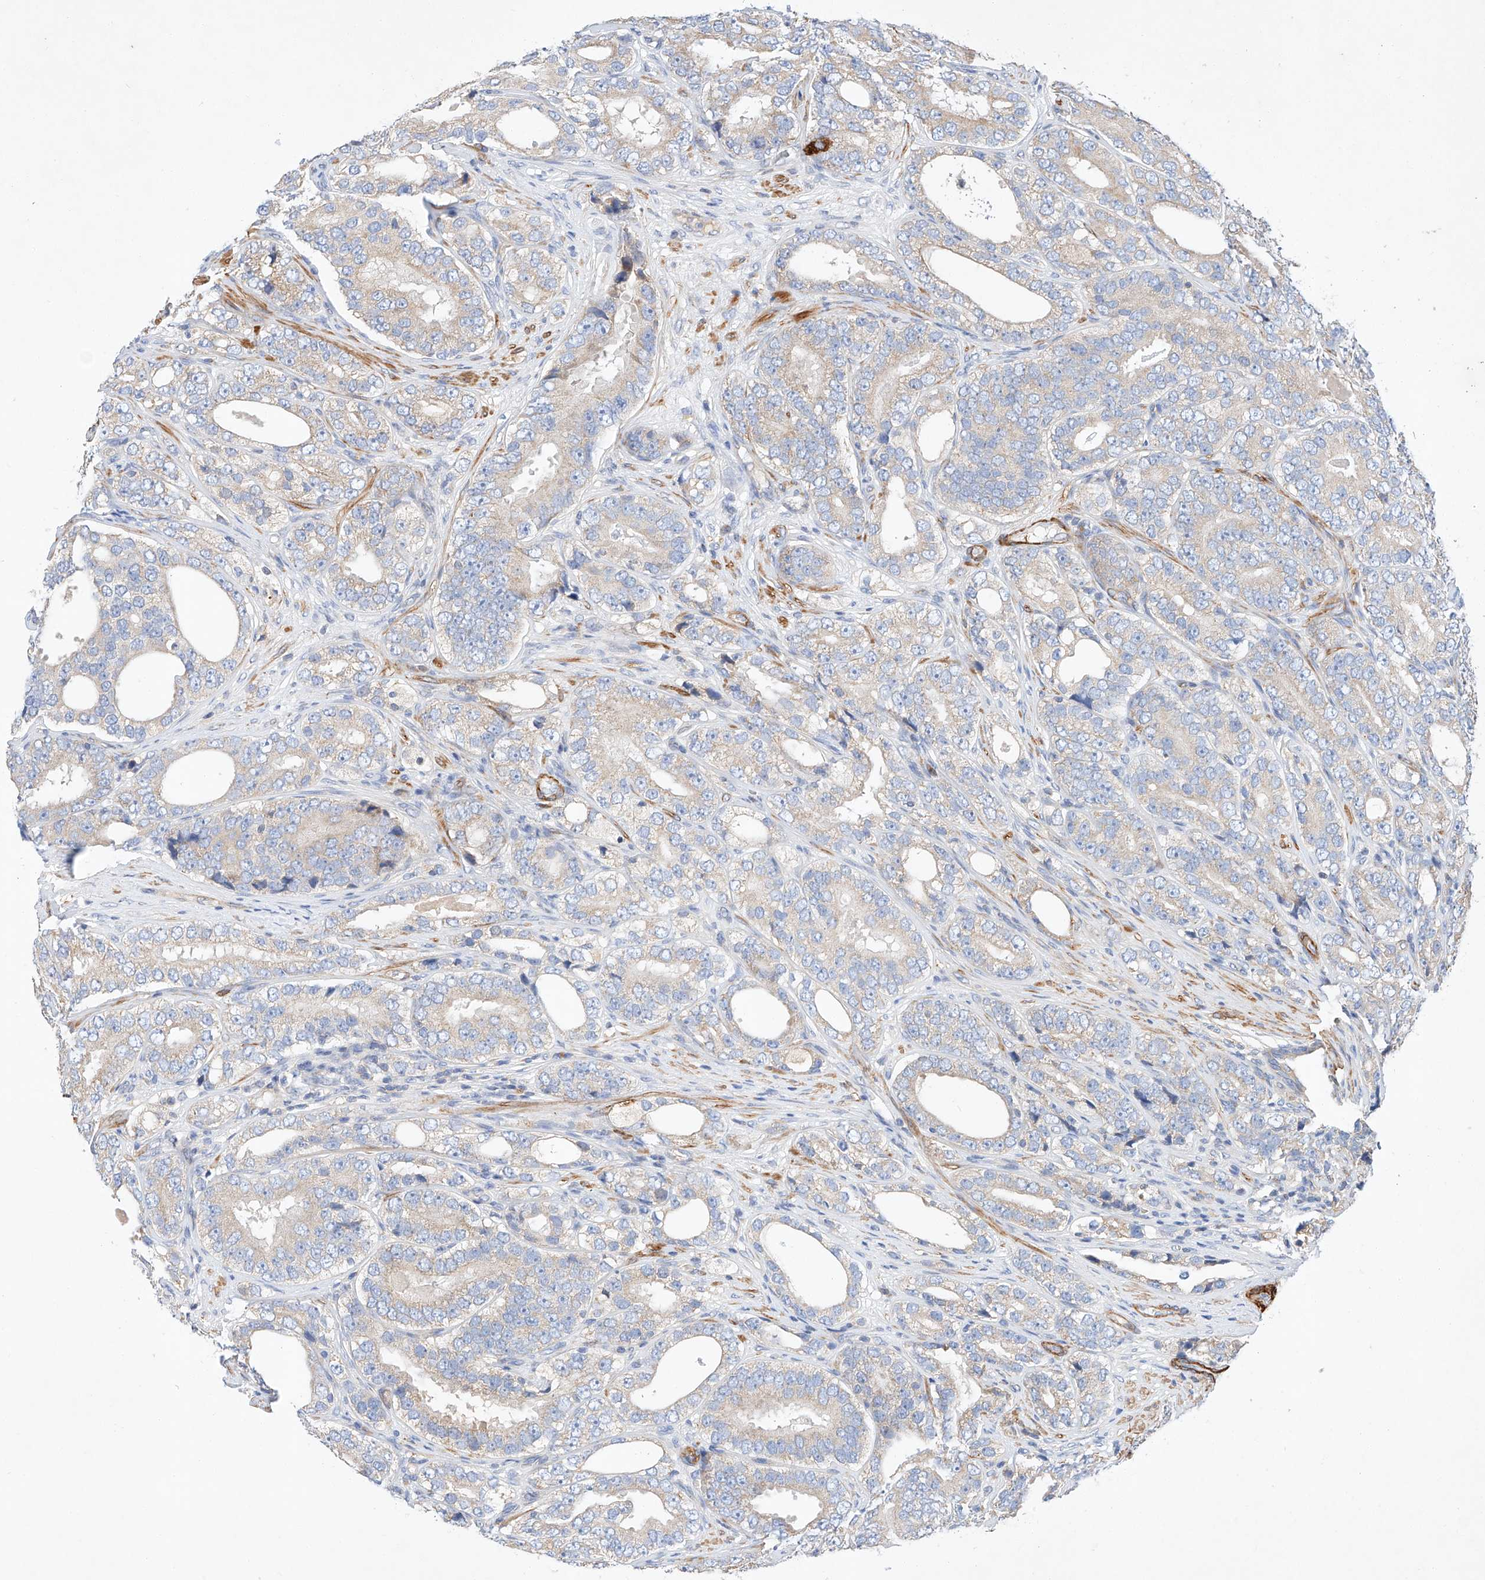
{"staining": {"intensity": "weak", "quantity": "25%-75%", "location": "cytoplasmic/membranous"}, "tissue": "prostate cancer", "cell_type": "Tumor cells", "image_type": "cancer", "snomed": [{"axis": "morphology", "description": "Adenocarcinoma, High grade"}, {"axis": "topography", "description": "Prostate"}], "caption": "Immunohistochemistry of prostate high-grade adenocarcinoma displays low levels of weak cytoplasmic/membranous staining in approximately 25%-75% of tumor cells.", "gene": "C6orf118", "patient": {"sex": "male", "age": 56}}